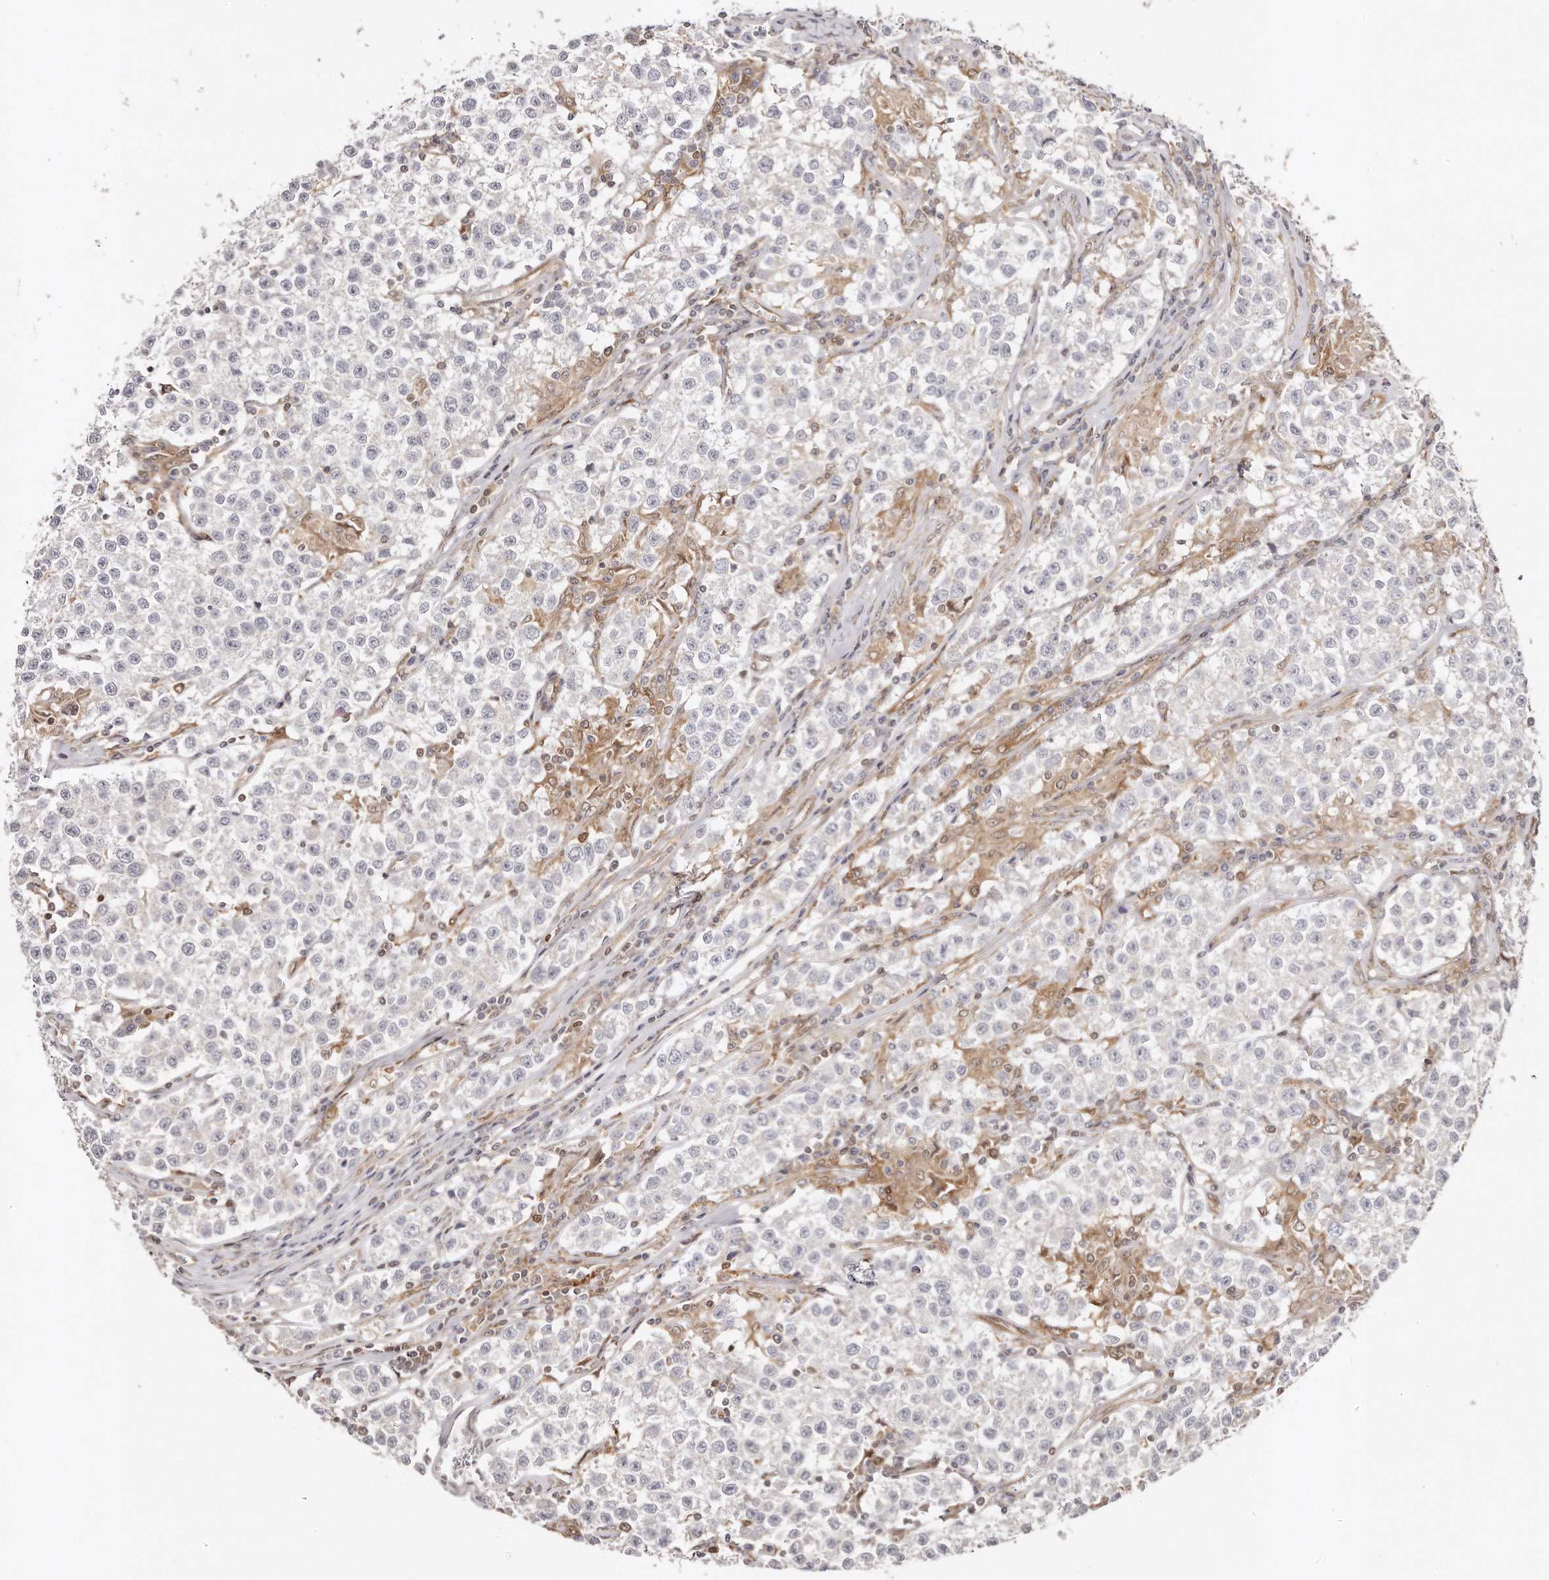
{"staining": {"intensity": "negative", "quantity": "none", "location": "none"}, "tissue": "testis cancer", "cell_type": "Tumor cells", "image_type": "cancer", "snomed": [{"axis": "morphology", "description": "Seminoma, NOS"}, {"axis": "morphology", "description": "Carcinoma, Embryonal, NOS"}, {"axis": "topography", "description": "Testis"}], "caption": "High magnification brightfield microscopy of testis seminoma stained with DAB (brown) and counterstained with hematoxylin (blue): tumor cells show no significant staining. Nuclei are stained in blue.", "gene": "GBP4", "patient": {"sex": "male", "age": 43}}